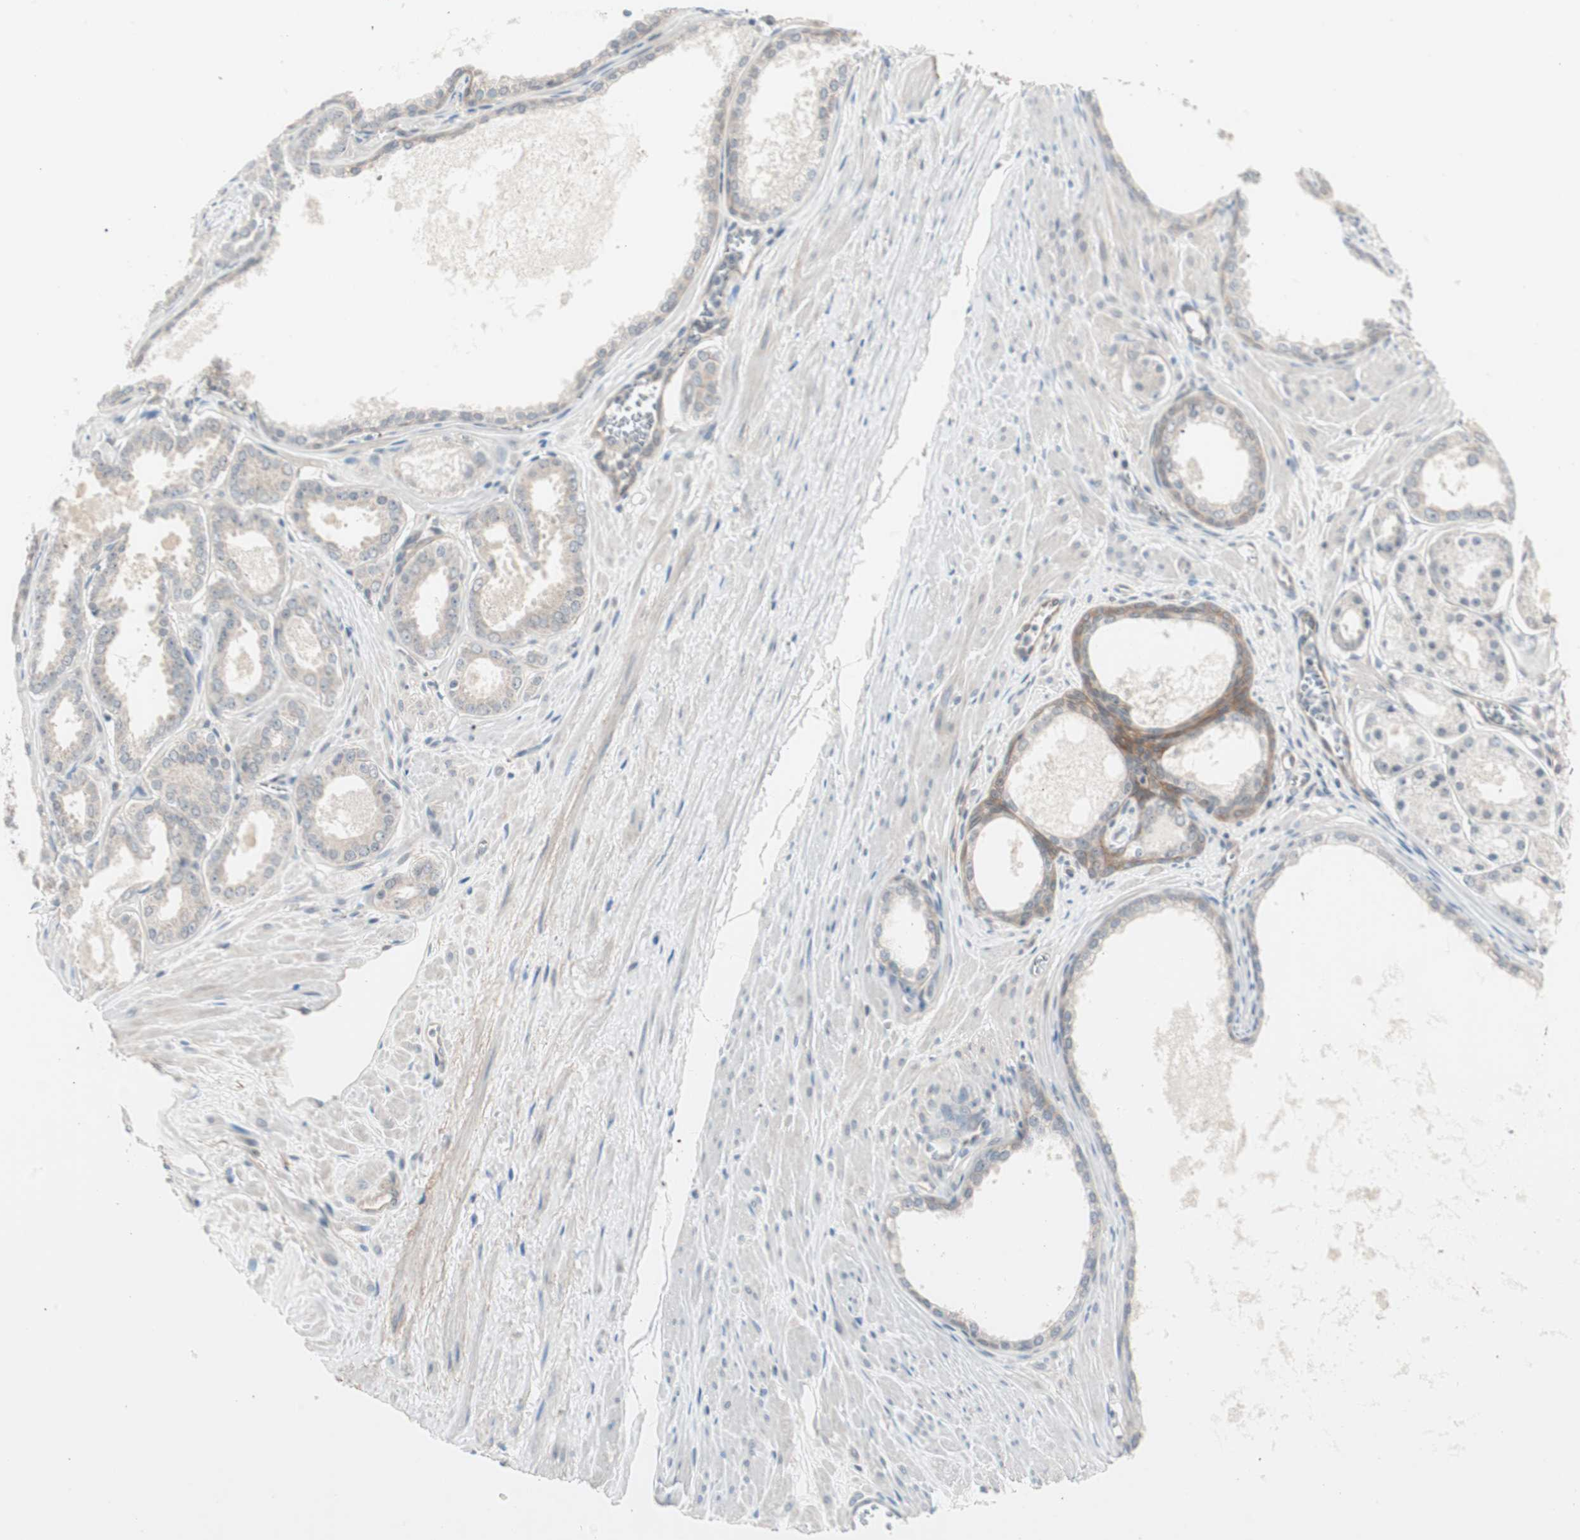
{"staining": {"intensity": "weak", "quantity": "<25%", "location": "cytoplasmic/membranous"}, "tissue": "prostate cancer", "cell_type": "Tumor cells", "image_type": "cancer", "snomed": [{"axis": "morphology", "description": "Adenocarcinoma, Low grade"}, {"axis": "topography", "description": "Prostate"}], "caption": "High power microscopy image of an immunohistochemistry (IHC) micrograph of prostate cancer (low-grade adenocarcinoma), revealing no significant staining in tumor cells.", "gene": "ITGB4", "patient": {"sex": "male", "age": 57}}